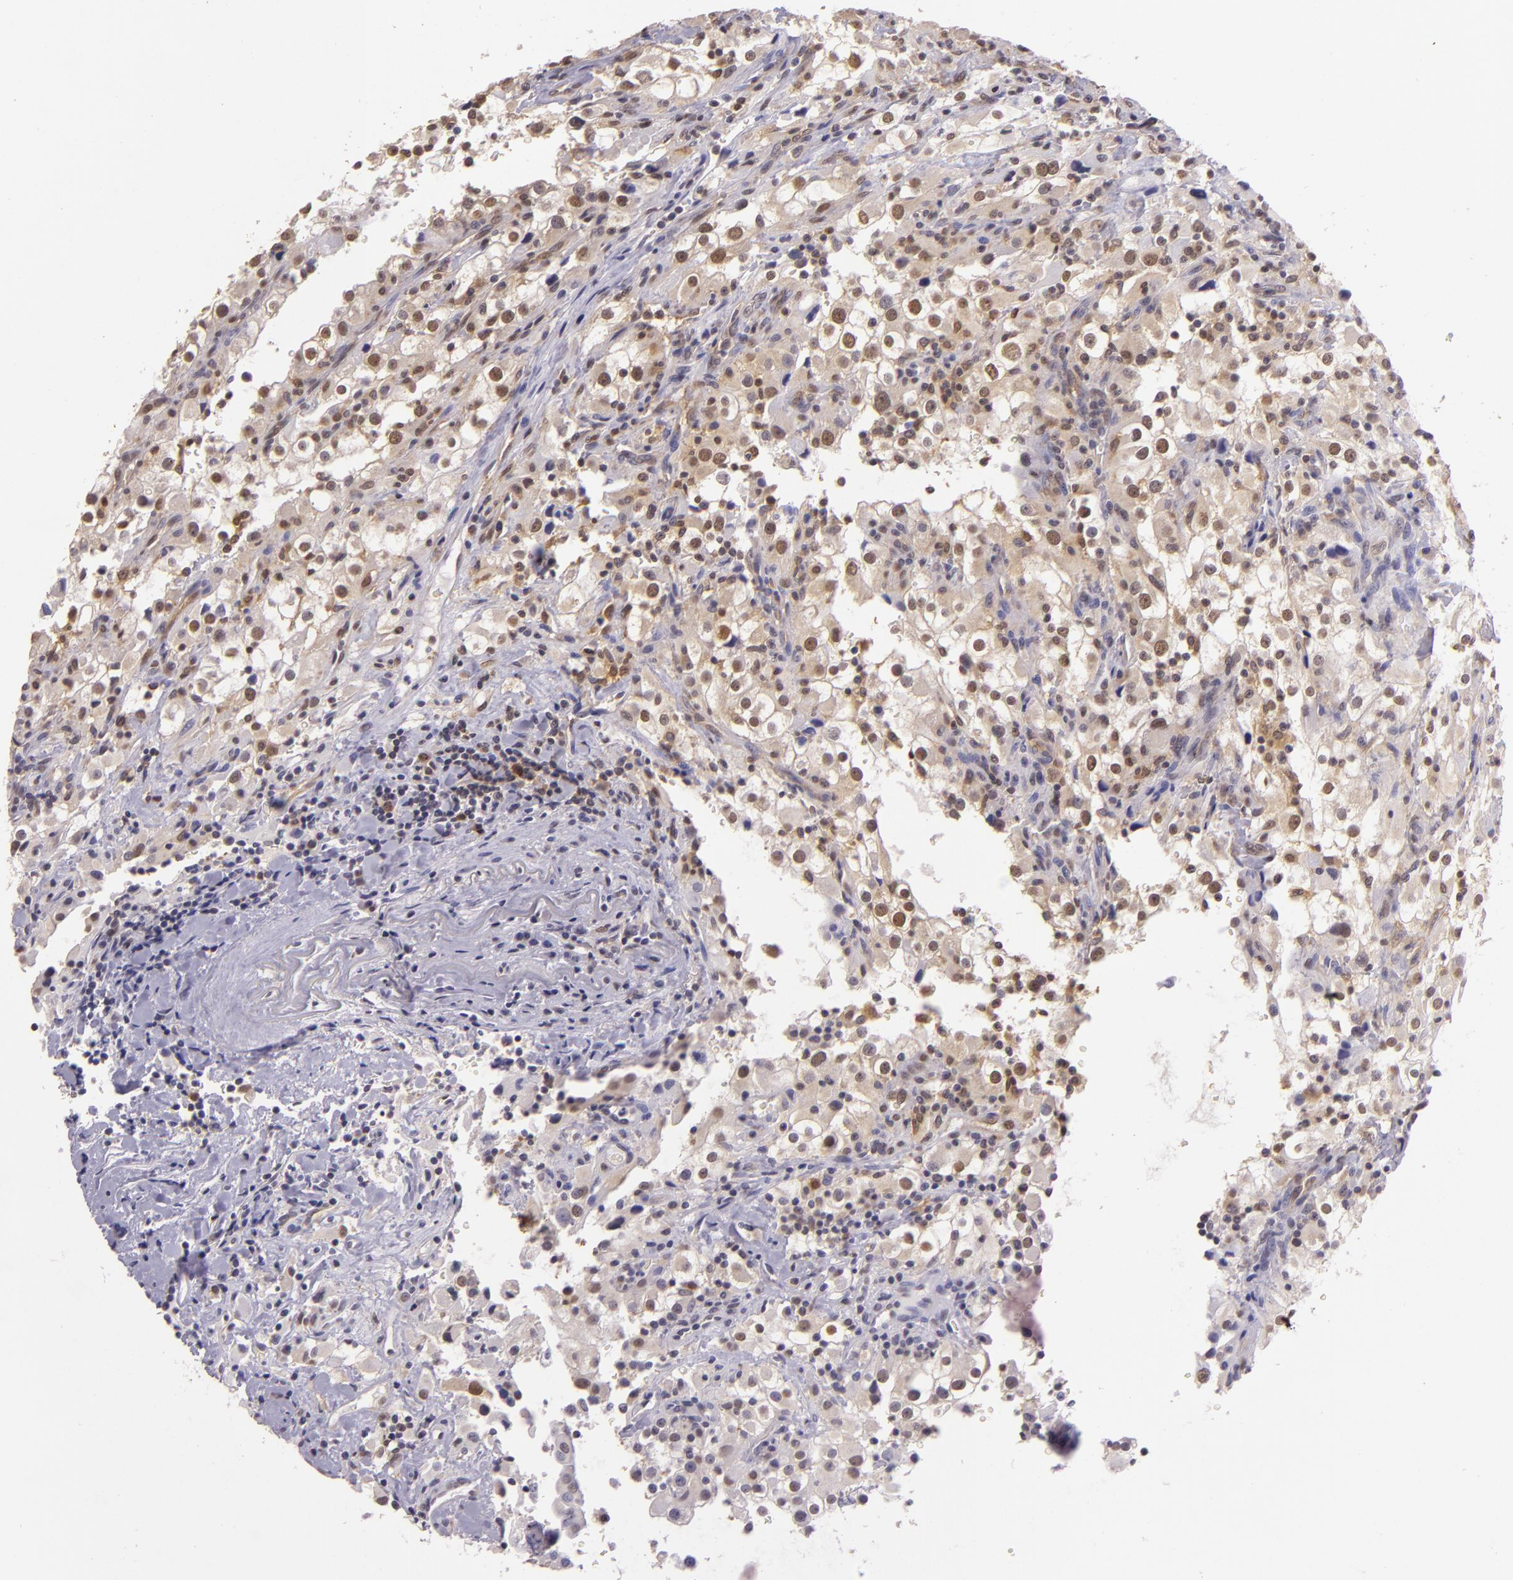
{"staining": {"intensity": "moderate", "quantity": "25%-75%", "location": "cytoplasmic/membranous,nuclear"}, "tissue": "renal cancer", "cell_type": "Tumor cells", "image_type": "cancer", "snomed": [{"axis": "morphology", "description": "Adenocarcinoma, NOS"}, {"axis": "topography", "description": "Kidney"}], "caption": "This is an image of immunohistochemistry (IHC) staining of adenocarcinoma (renal), which shows moderate staining in the cytoplasmic/membranous and nuclear of tumor cells.", "gene": "HSPA8", "patient": {"sex": "female", "age": 52}}